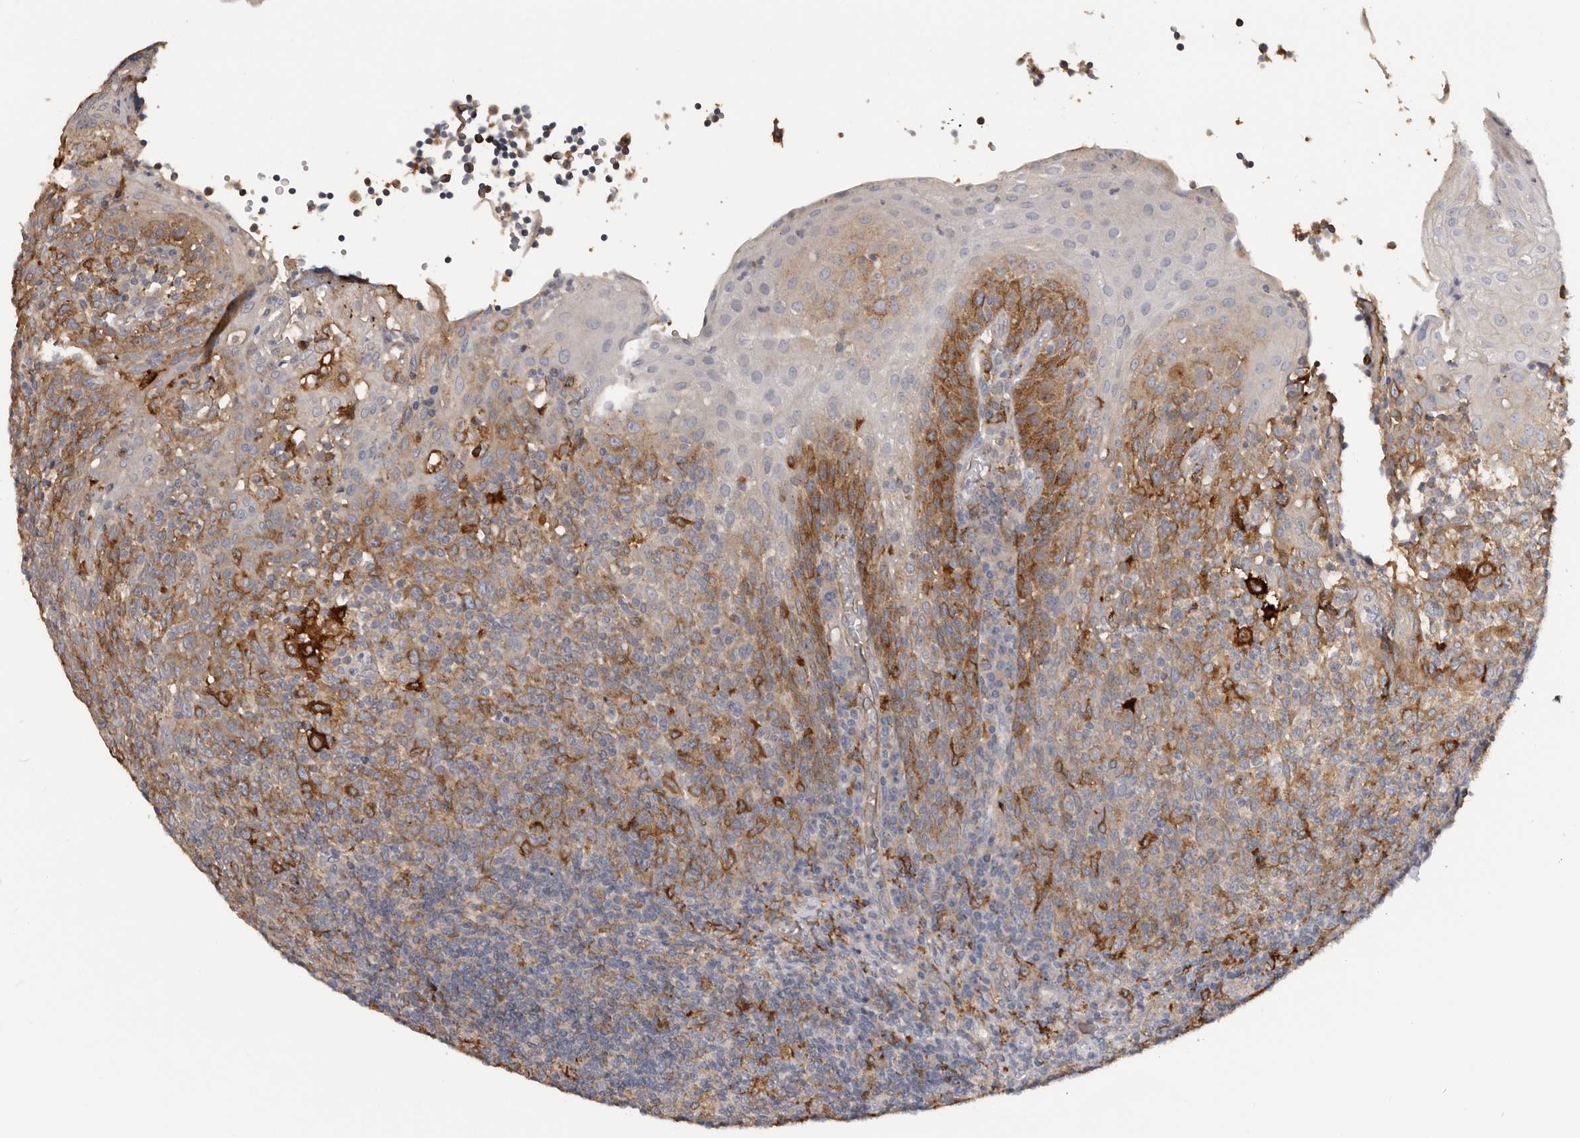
{"staining": {"intensity": "moderate", "quantity": "<25%", "location": "cytoplasmic/membranous"}, "tissue": "tonsil", "cell_type": "Non-germinal center cells", "image_type": "normal", "snomed": [{"axis": "morphology", "description": "Normal tissue, NOS"}, {"axis": "topography", "description": "Tonsil"}], "caption": "Immunohistochemistry micrograph of normal tonsil: tonsil stained using IHC displays low levels of moderate protein expression localized specifically in the cytoplasmic/membranous of non-germinal center cells, appearing as a cytoplasmic/membranous brown color.", "gene": "TFRC", "patient": {"sex": "female", "age": 19}}